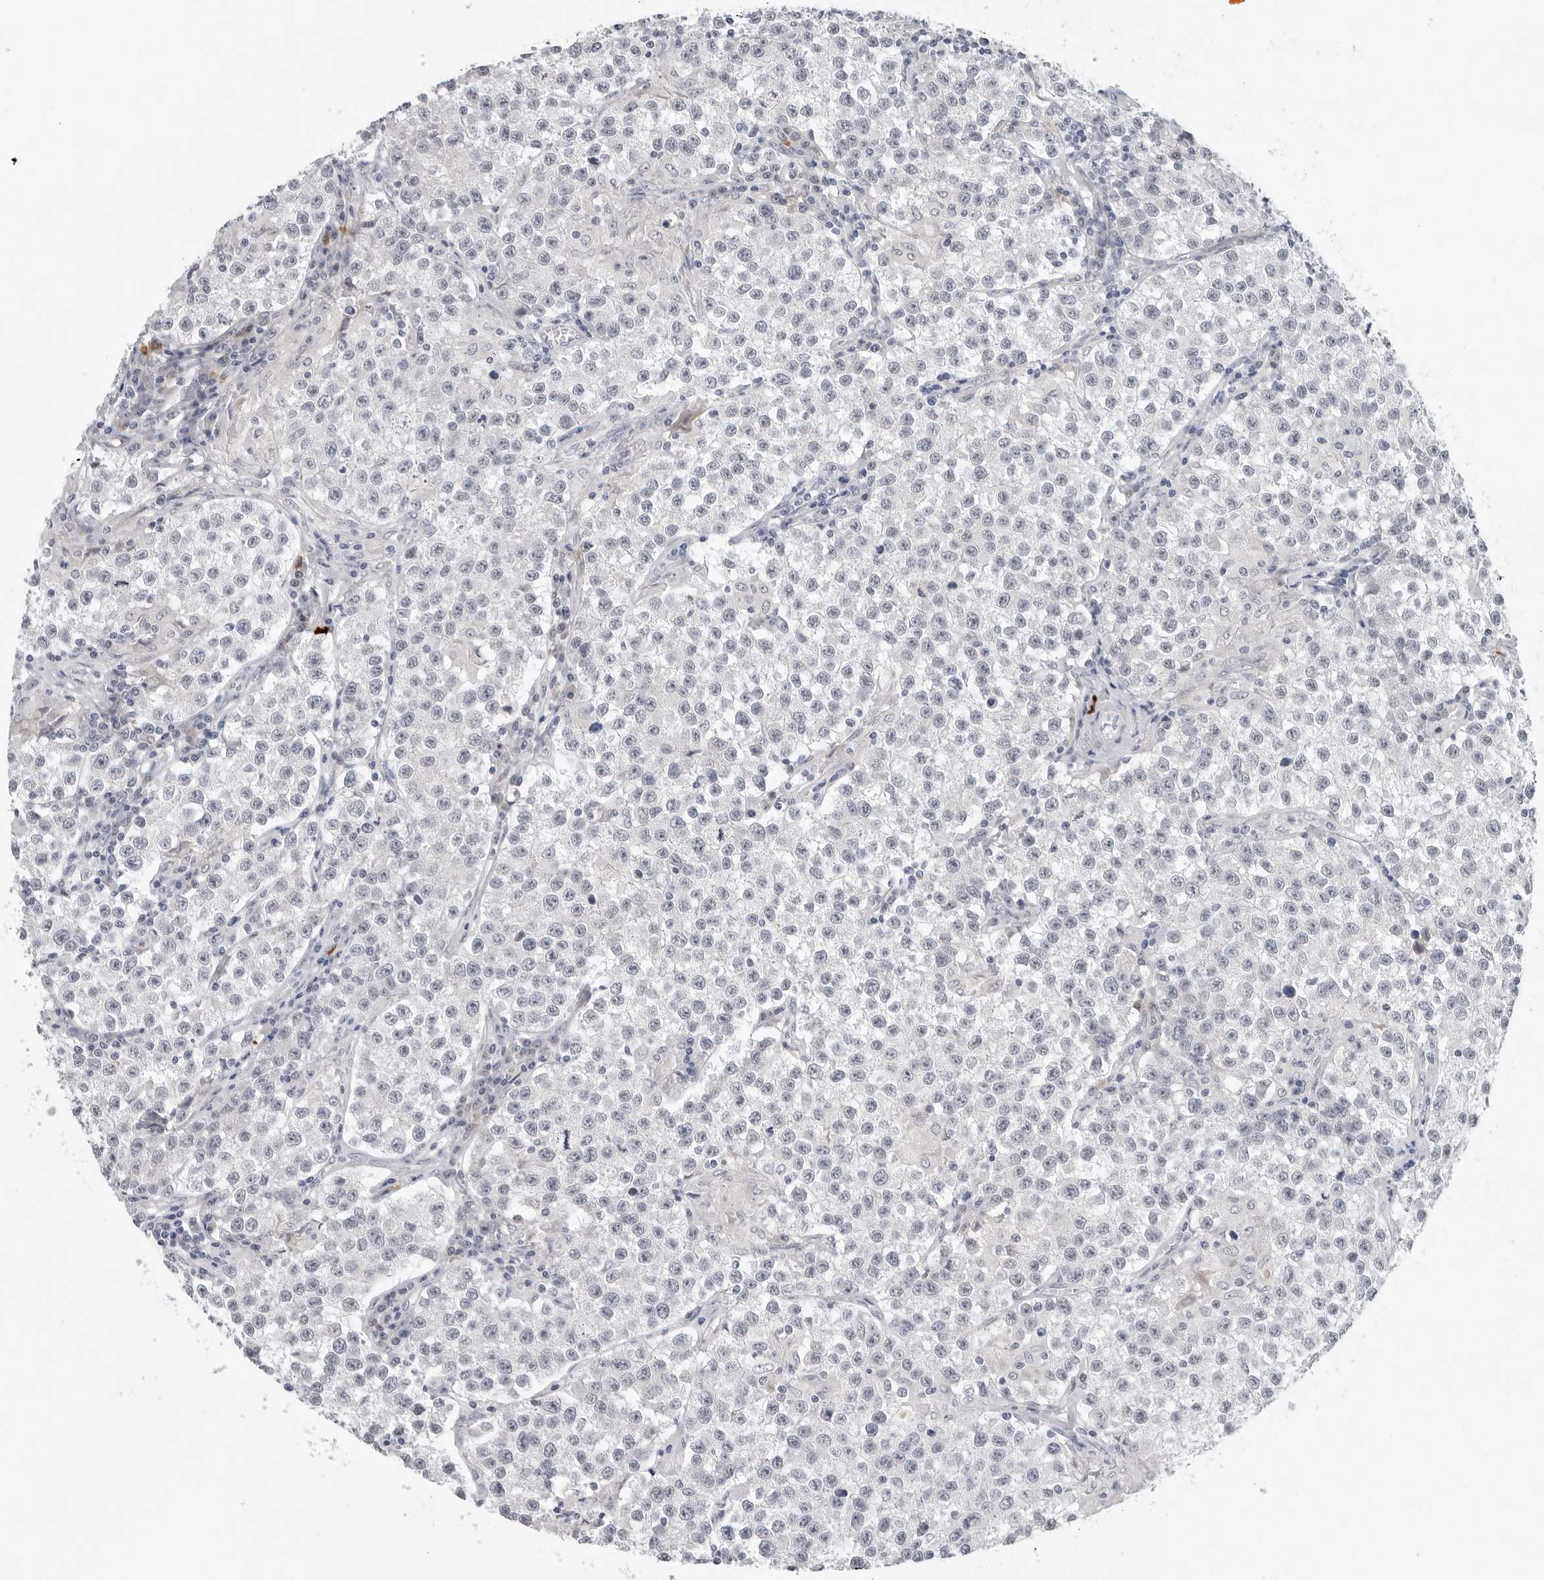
{"staining": {"intensity": "negative", "quantity": "none", "location": "none"}, "tissue": "testis cancer", "cell_type": "Tumor cells", "image_type": "cancer", "snomed": [{"axis": "morphology", "description": "Seminoma, NOS"}, {"axis": "morphology", "description": "Carcinoma, Embryonal, NOS"}, {"axis": "topography", "description": "Testis"}], "caption": "Seminoma (testis) was stained to show a protein in brown. There is no significant positivity in tumor cells. The staining is performed using DAB brown chromogen with nuclei counter-stained in using hematoxylin.", "gene": "ZNF502", "patient": {"sex": "male", "age": 43}}